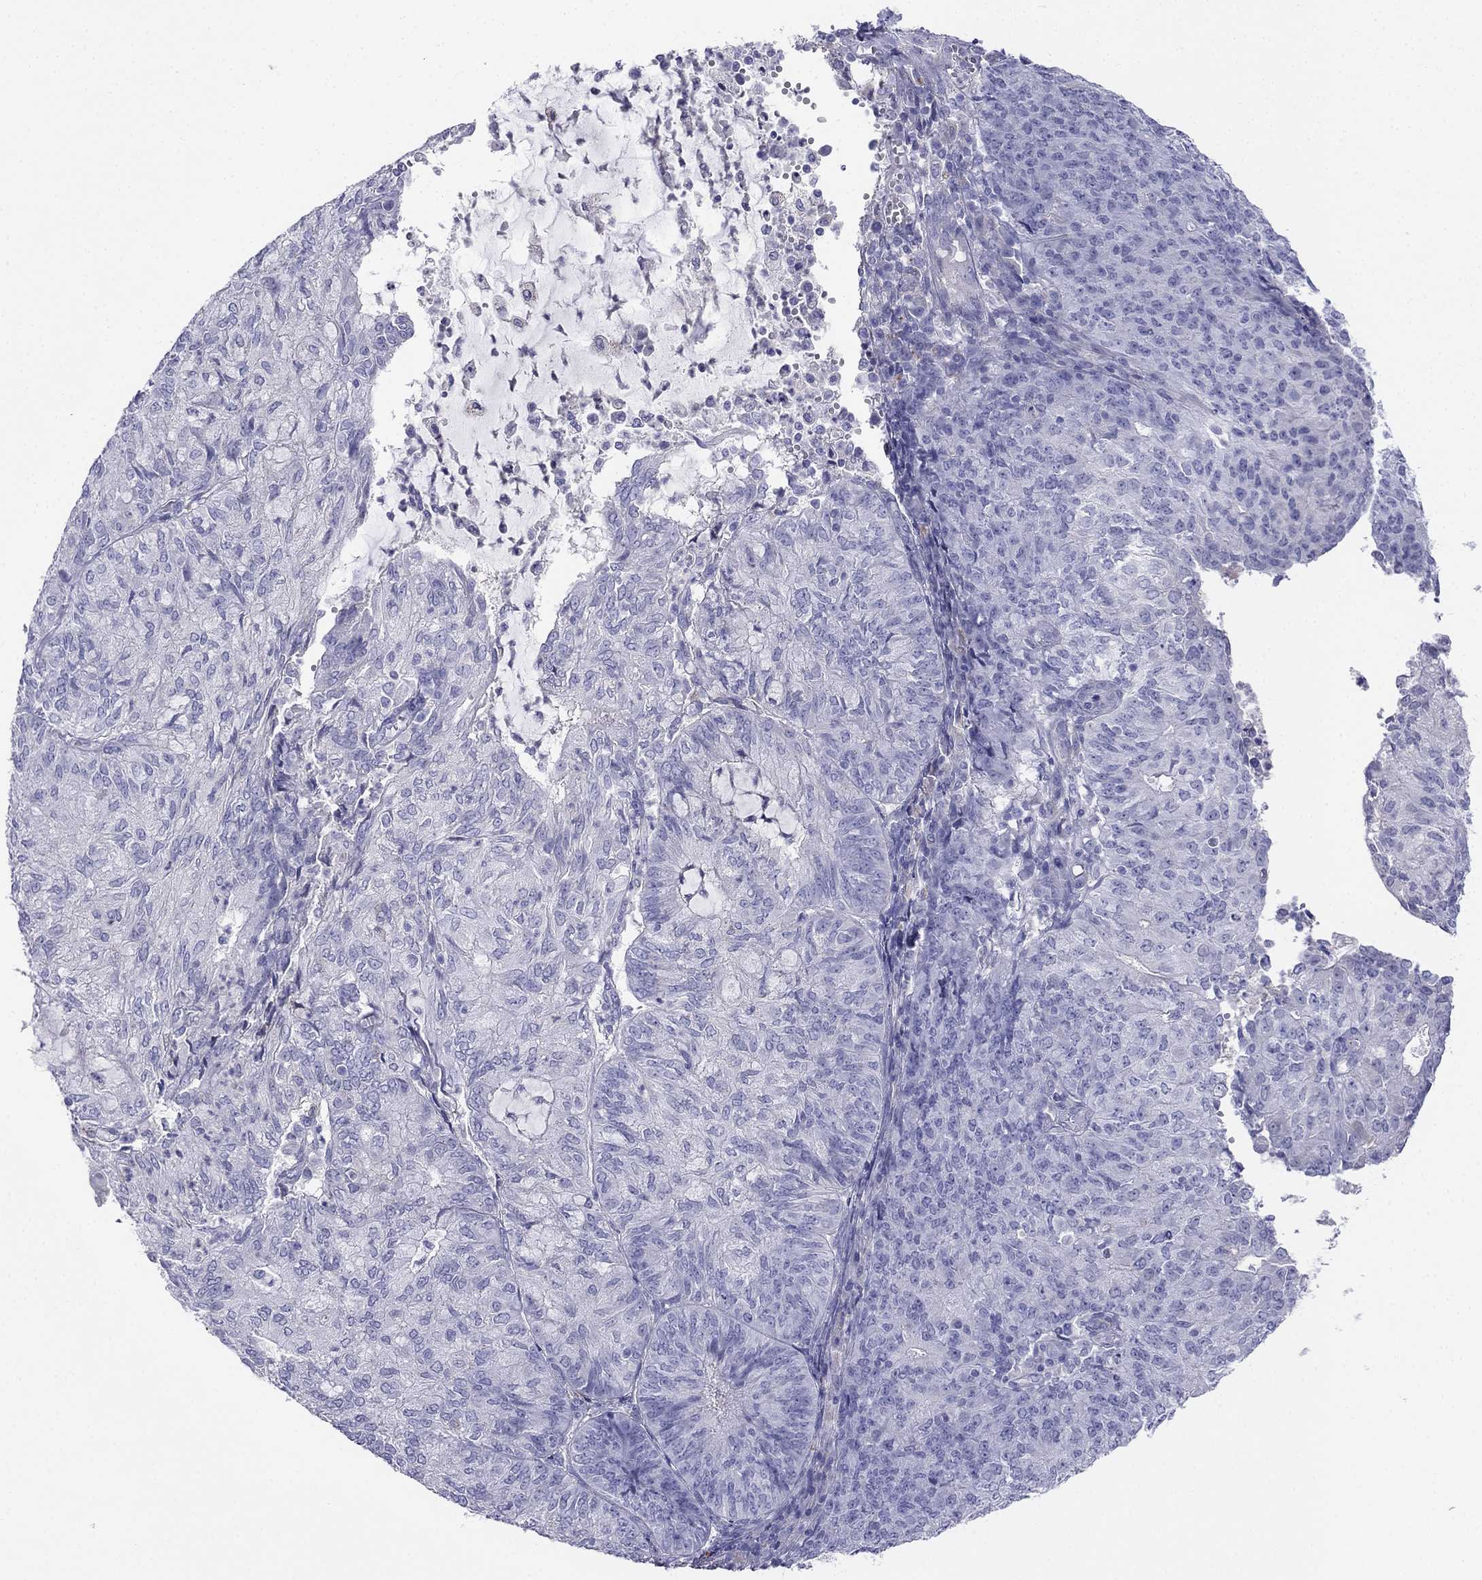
{"staining": {"intensity": "negative", "quantity": "none", "location": "none"}, "tissue": "endometrial cancer", "cell_type": "Tumor cells", "image_type": "cancer", "snomed": [{"axis": "morphology", "description": "Adenocarcinoma, NOS"}, {"axis": "topography", "description": "Endometrium"}], "caption": "Immunohistochemistry of endometrial cancer reveals no positivity in tumor cells.", "gene": "ALOXE3", "patient": {"sex": "female", "age": 82}}